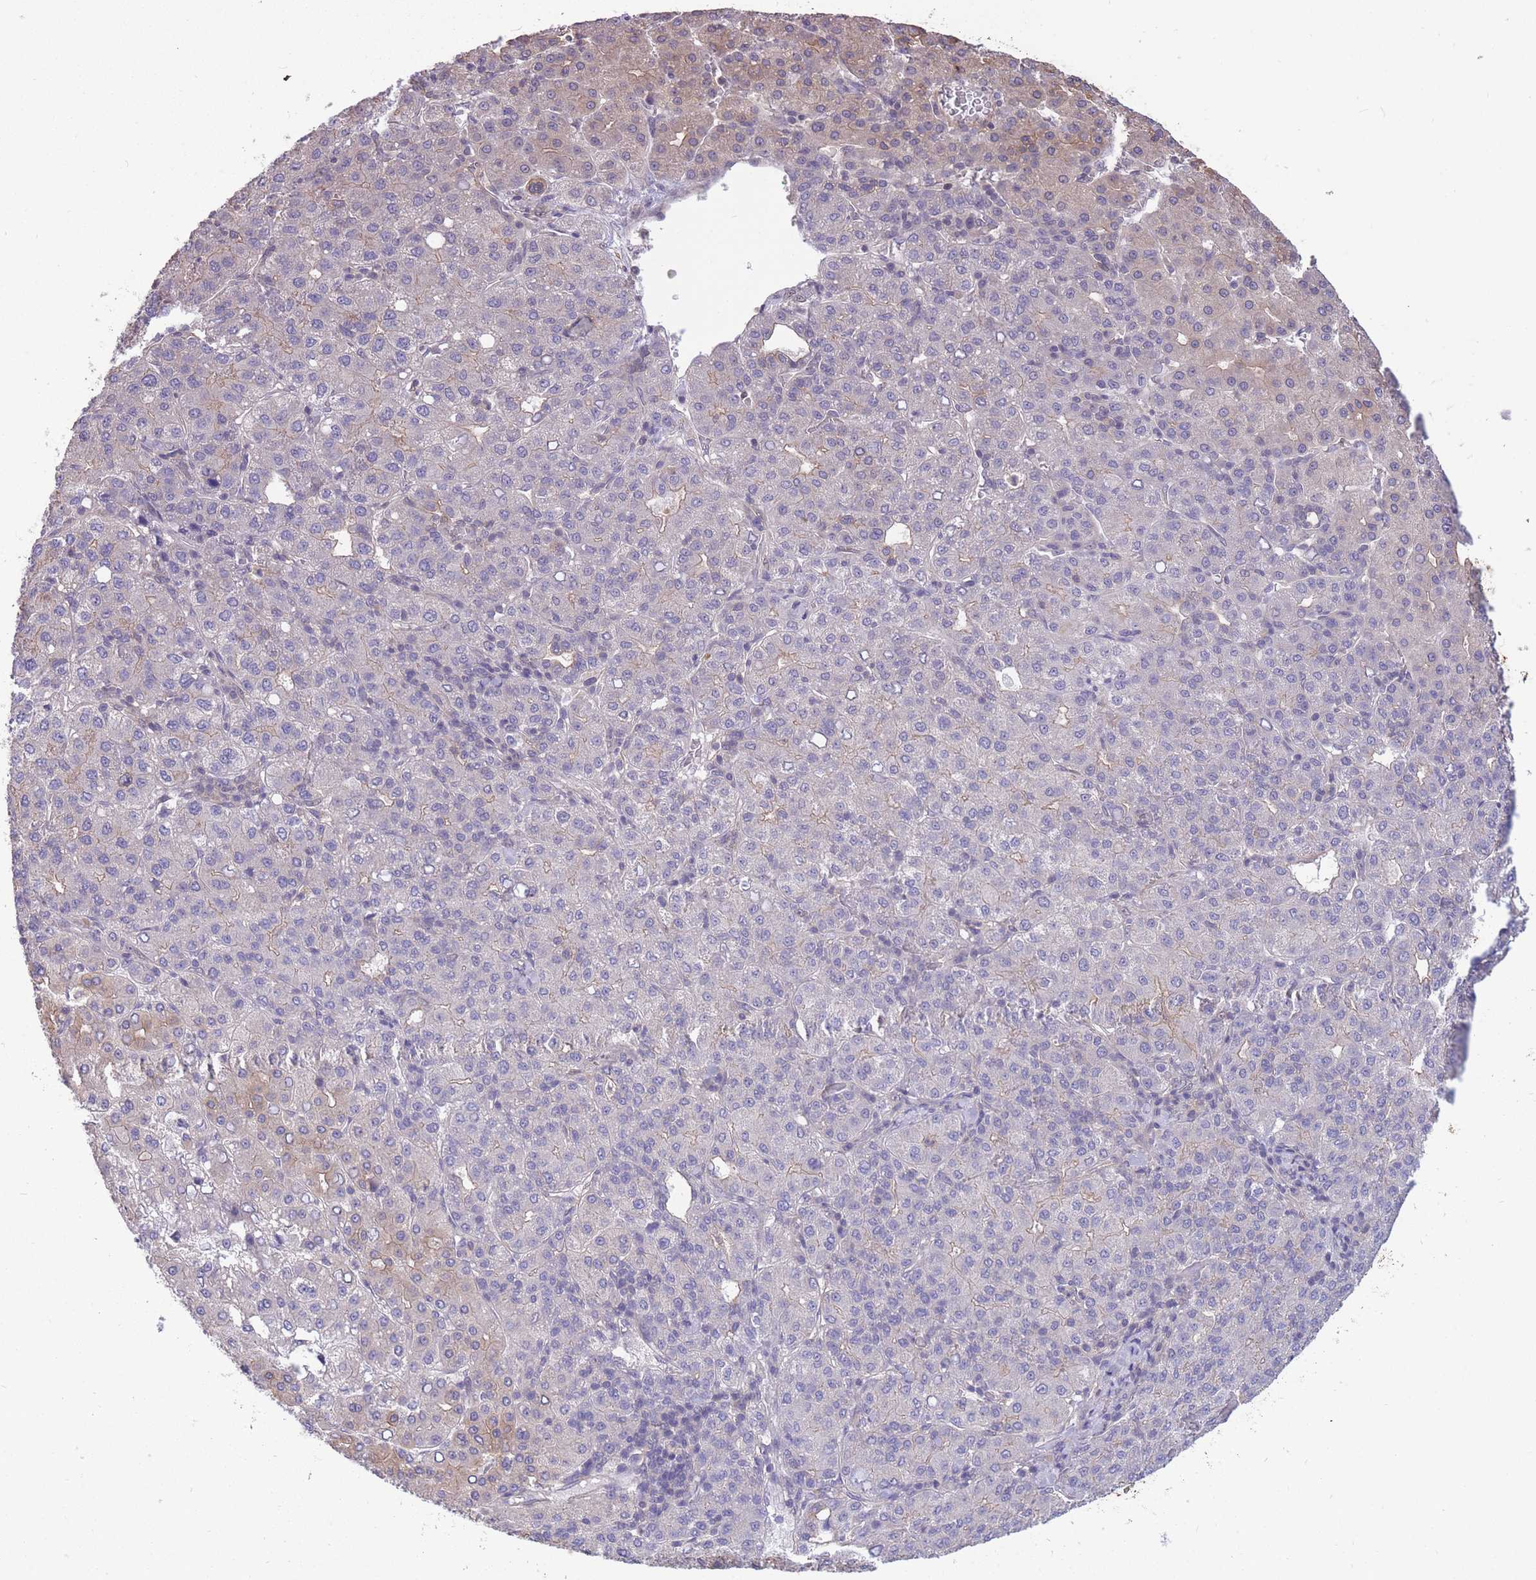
{"staining": {"intensity": "moderate", "quantity": "<25%", "location": "cytoplasmic/membranous"}, "tissue": "liver cancer", "cell_type": "Tumor cells", "image_type": "cancer", "snomed": [{"axis": "morphology", "description": "Carcinoma, Hepatocellular, NOS"}, {"axis": "topography", "description": "Liver"}], "caption": "Human liver cancer (hepatocellular carcinoma) stained with a protein marker demonstrates moderate staining in tumor cells.", "gene": "SMC6", "patient": {"sex": "male", "age": 65}}